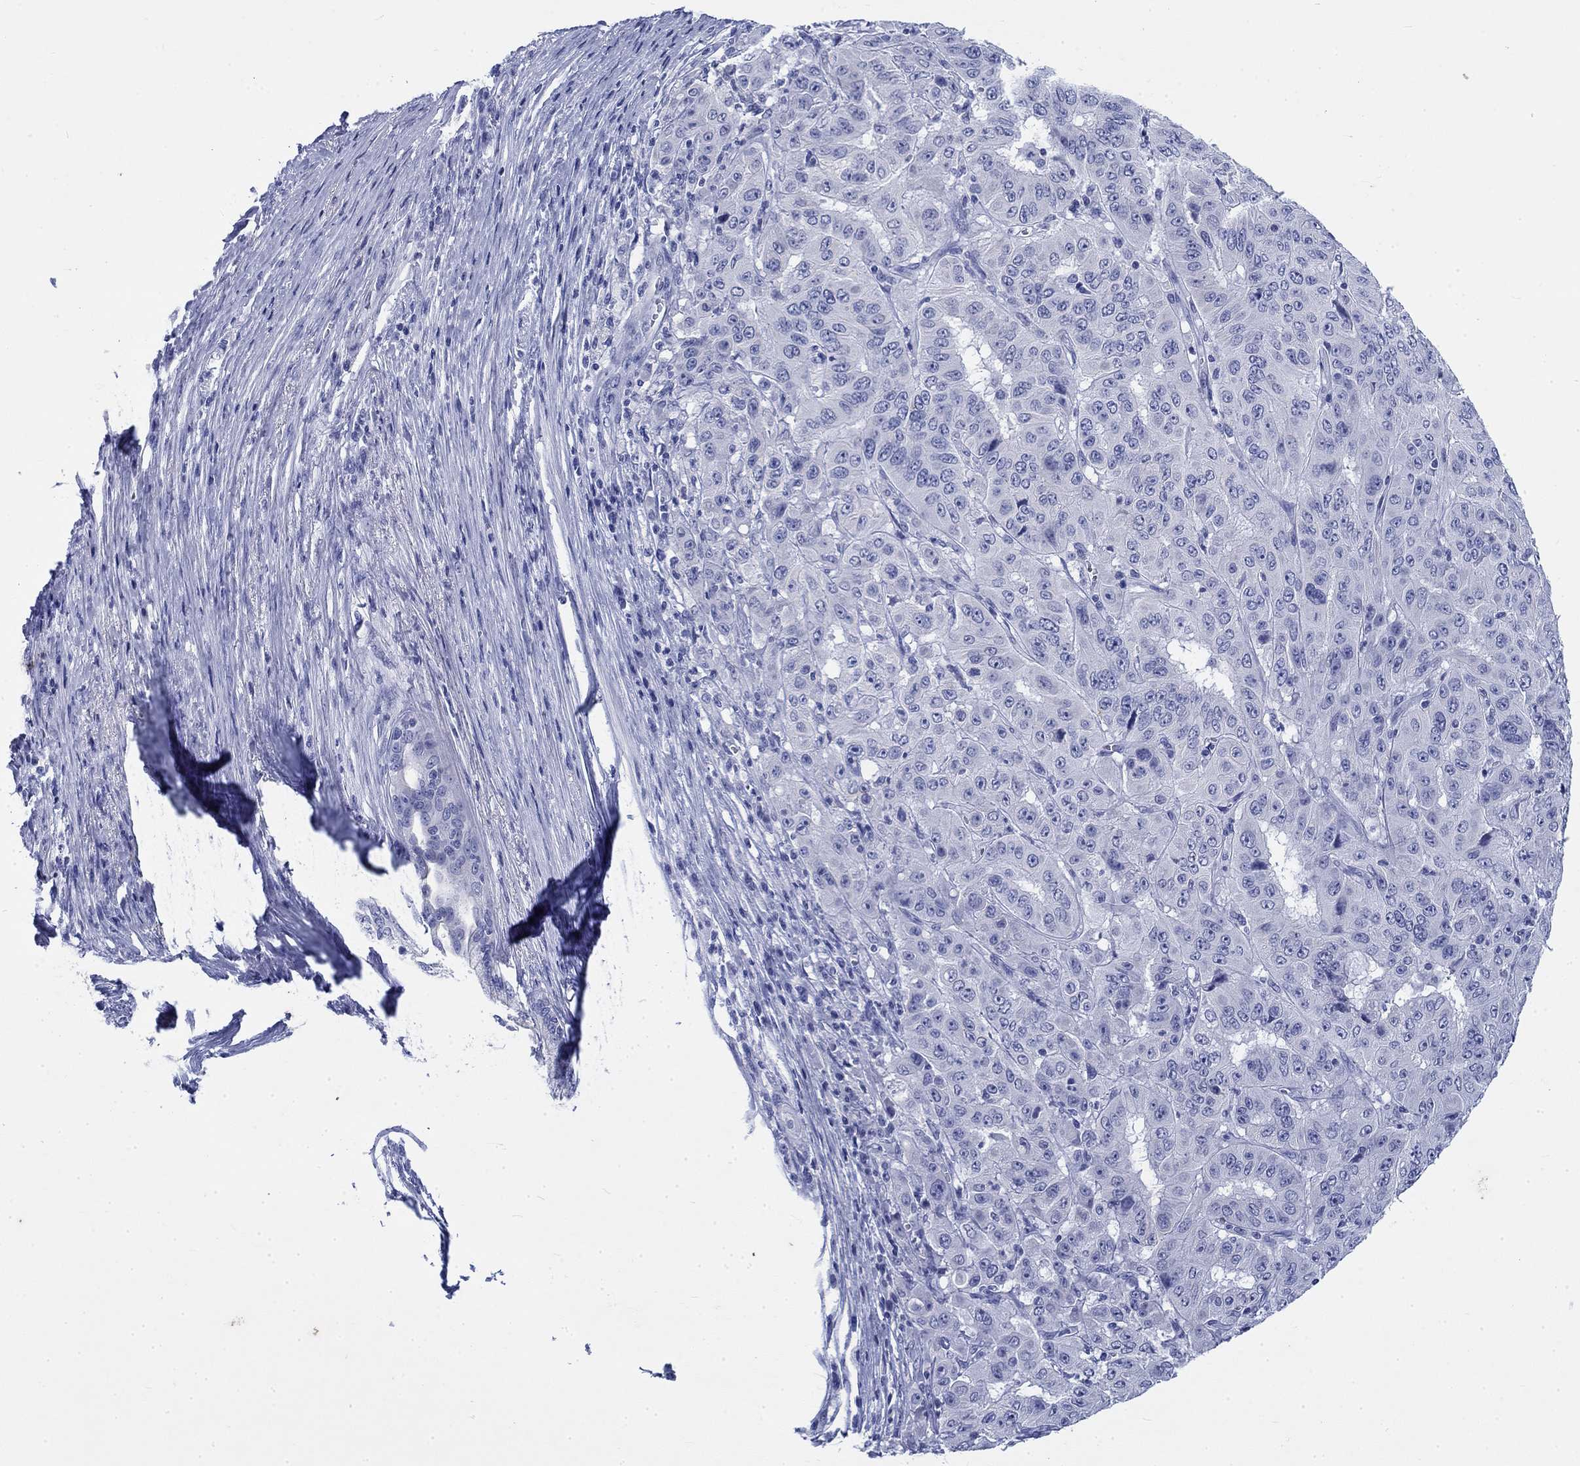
{"staining": {"intensity": "negative", "quantity": "none", "location": "none"}, "tissue": "pancreatic cancer", "cell_type": "Tumor cells", "image_type": "cancer", "snomed": [{"axis": "morphology", "description": "Adenocarcinoma, NOS"}, {"axis": "topography", "description": "Pancreas"}], "caption": "Immunohistochemistry (IHC) photomicrograph of human adenocarcinoma (pancreatic) stained for a protein (brown), which shows no expression in tumor cells.", "gene": "KRT76", "patient": {"sex": "male", "age": 63}}